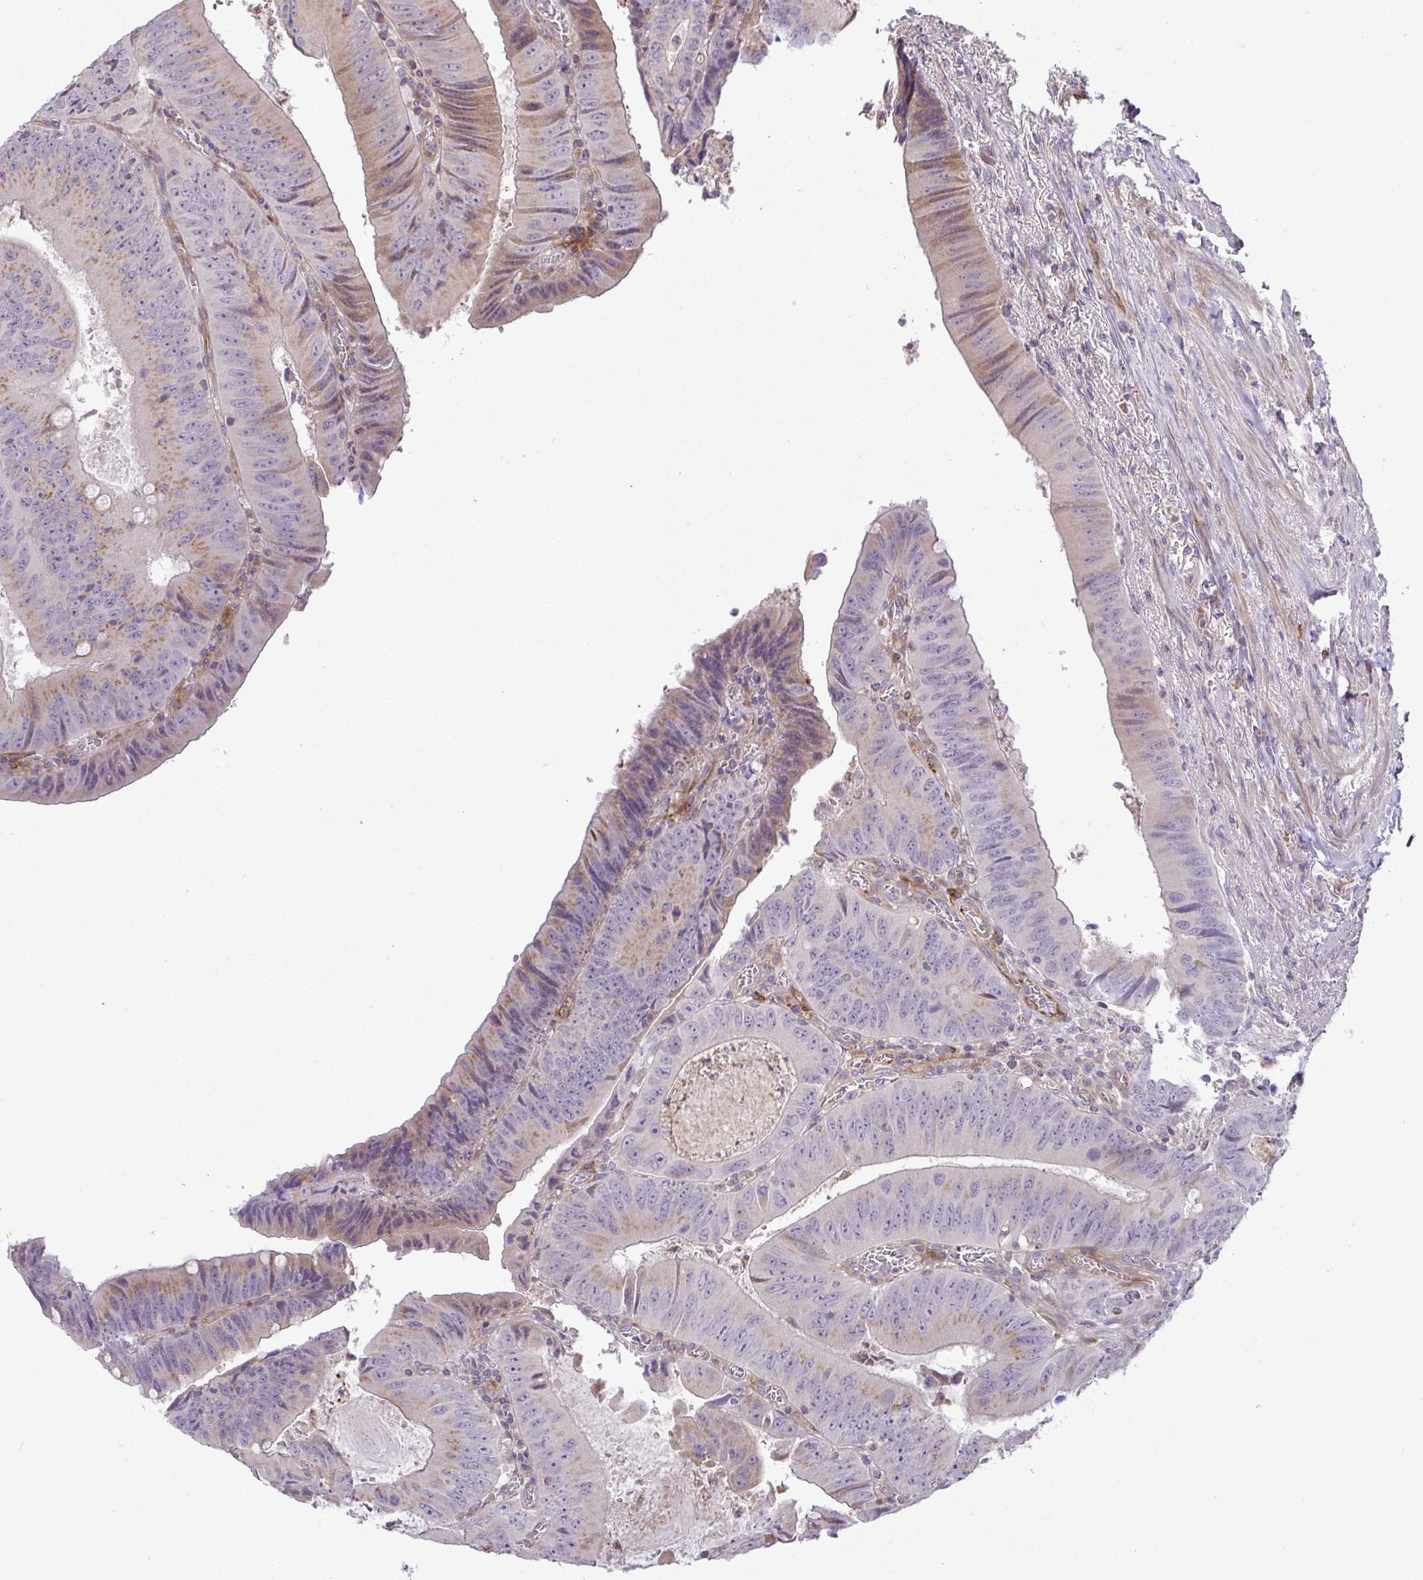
{"staining": {"intensity": "moderate", "quantity": "<25%", "location": "cytoplasmic/membranous"}, "tissue": "colorectal cancer", "cell_type": "Tumor cells", "image_type": "cancer", "snomed": [{"axis": "morphology", "description": "Adenocarcinoma, NOS"}, {"axis": "topography", "description": "Rectum"}], "caption": "Immunohistochemical staining of human colorectal adenocarcinoma shows moderate cytoplasmic/membranous protein staining in about <25% of tumor cells. Nuclei are stained in blue.", "gene": "GRID2", "patient": {"sex": "female", "age": 72}}